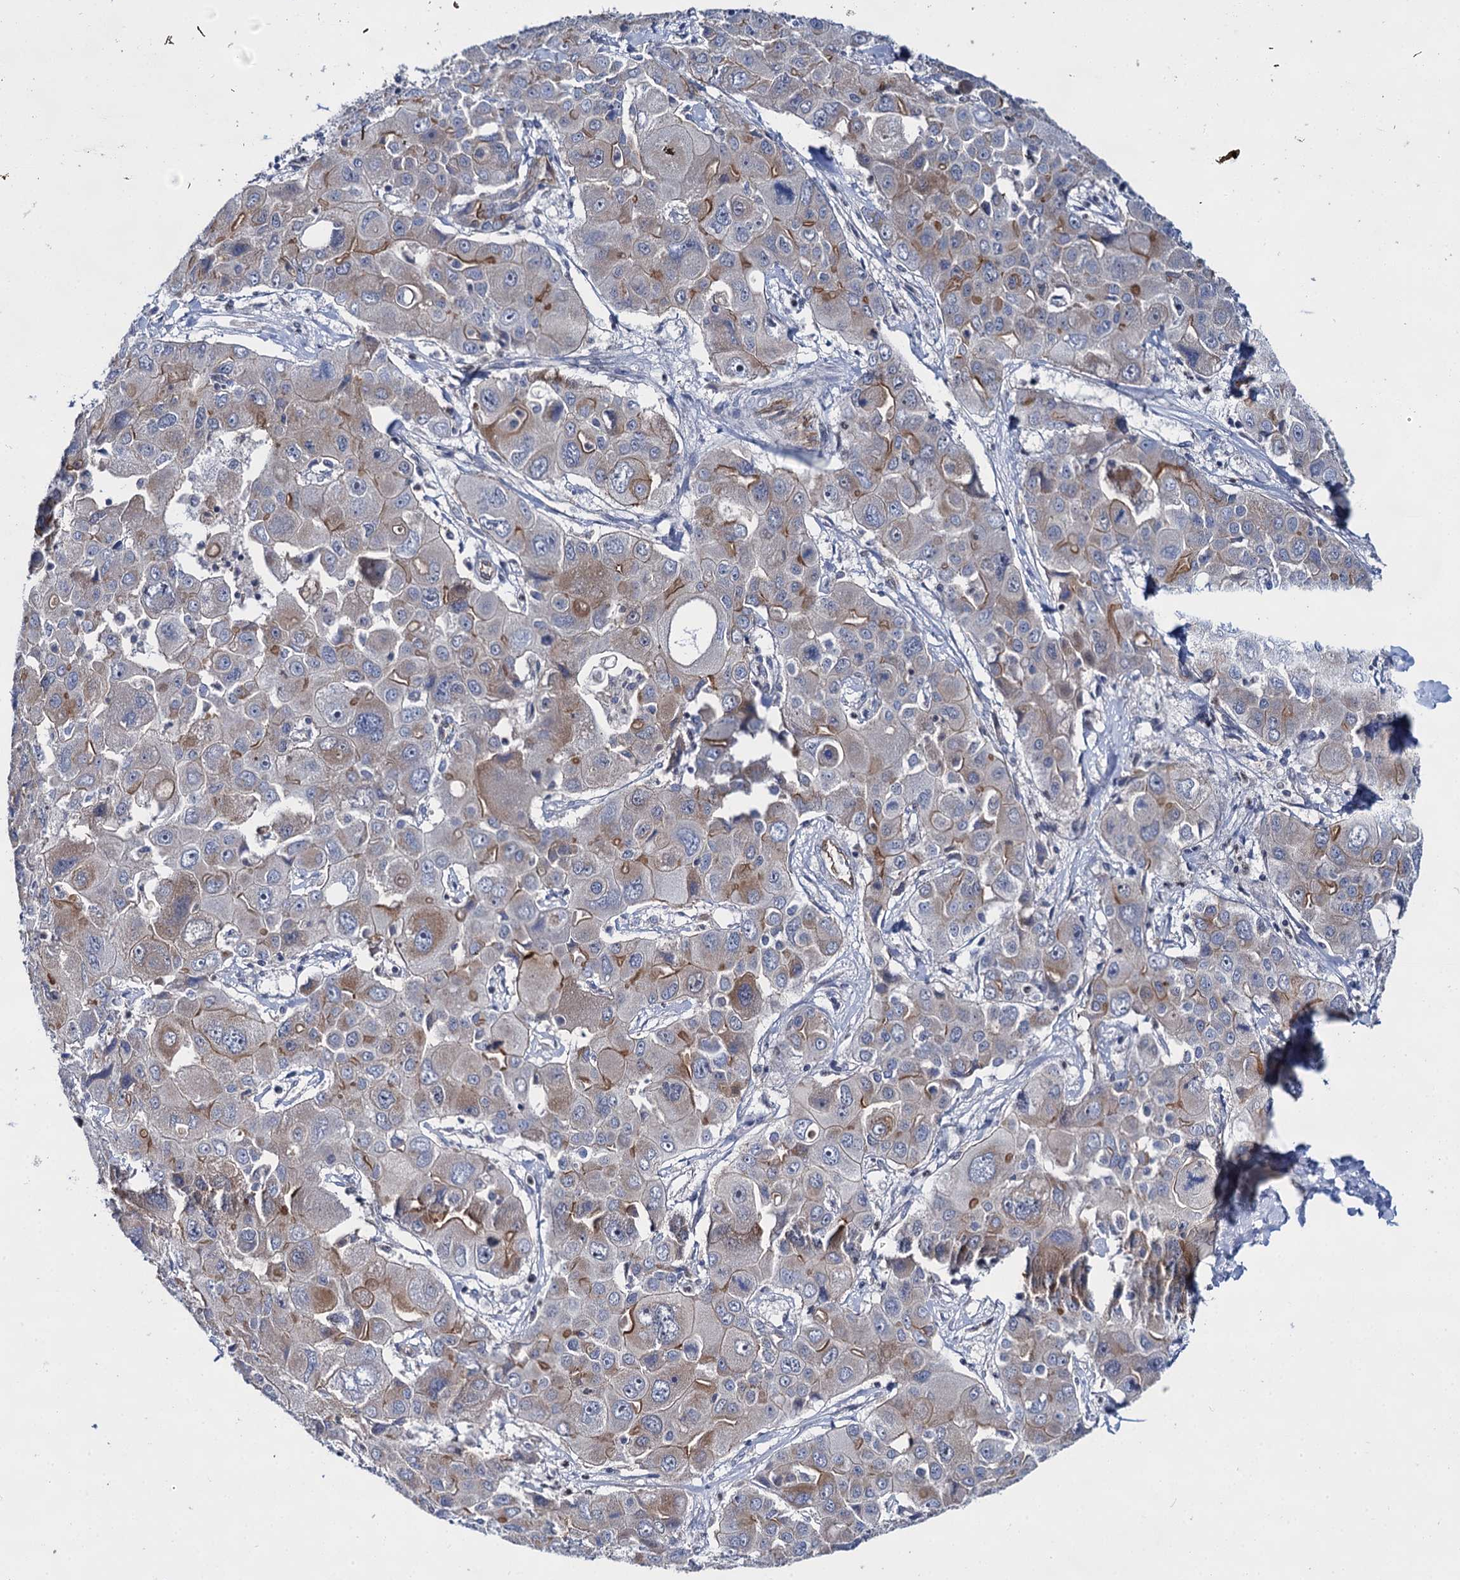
{"staining": {"intensity": "moderate", "quantity": "25%-75%", "location": "cytoplasmic/membranous"}, "tissue": "liver cancer", "cell_type": "Tumor cells", "image_type": "cancer", "snomed": [{"axis": "morphology", "description": "Cholangiocarcinoma"}, {"axis": "topography", "description": "Liver"}], "caption": "Immunohistochemistry histopathology image of human liver cancer stained for a protein (brown), which exhibits medium levels of moderate cytoplasmic/membranous positivity in approximately 25%-75% of tumor cells.", "gene": "ABLIM1", "patient": {"sex": "male", "age": 67}}